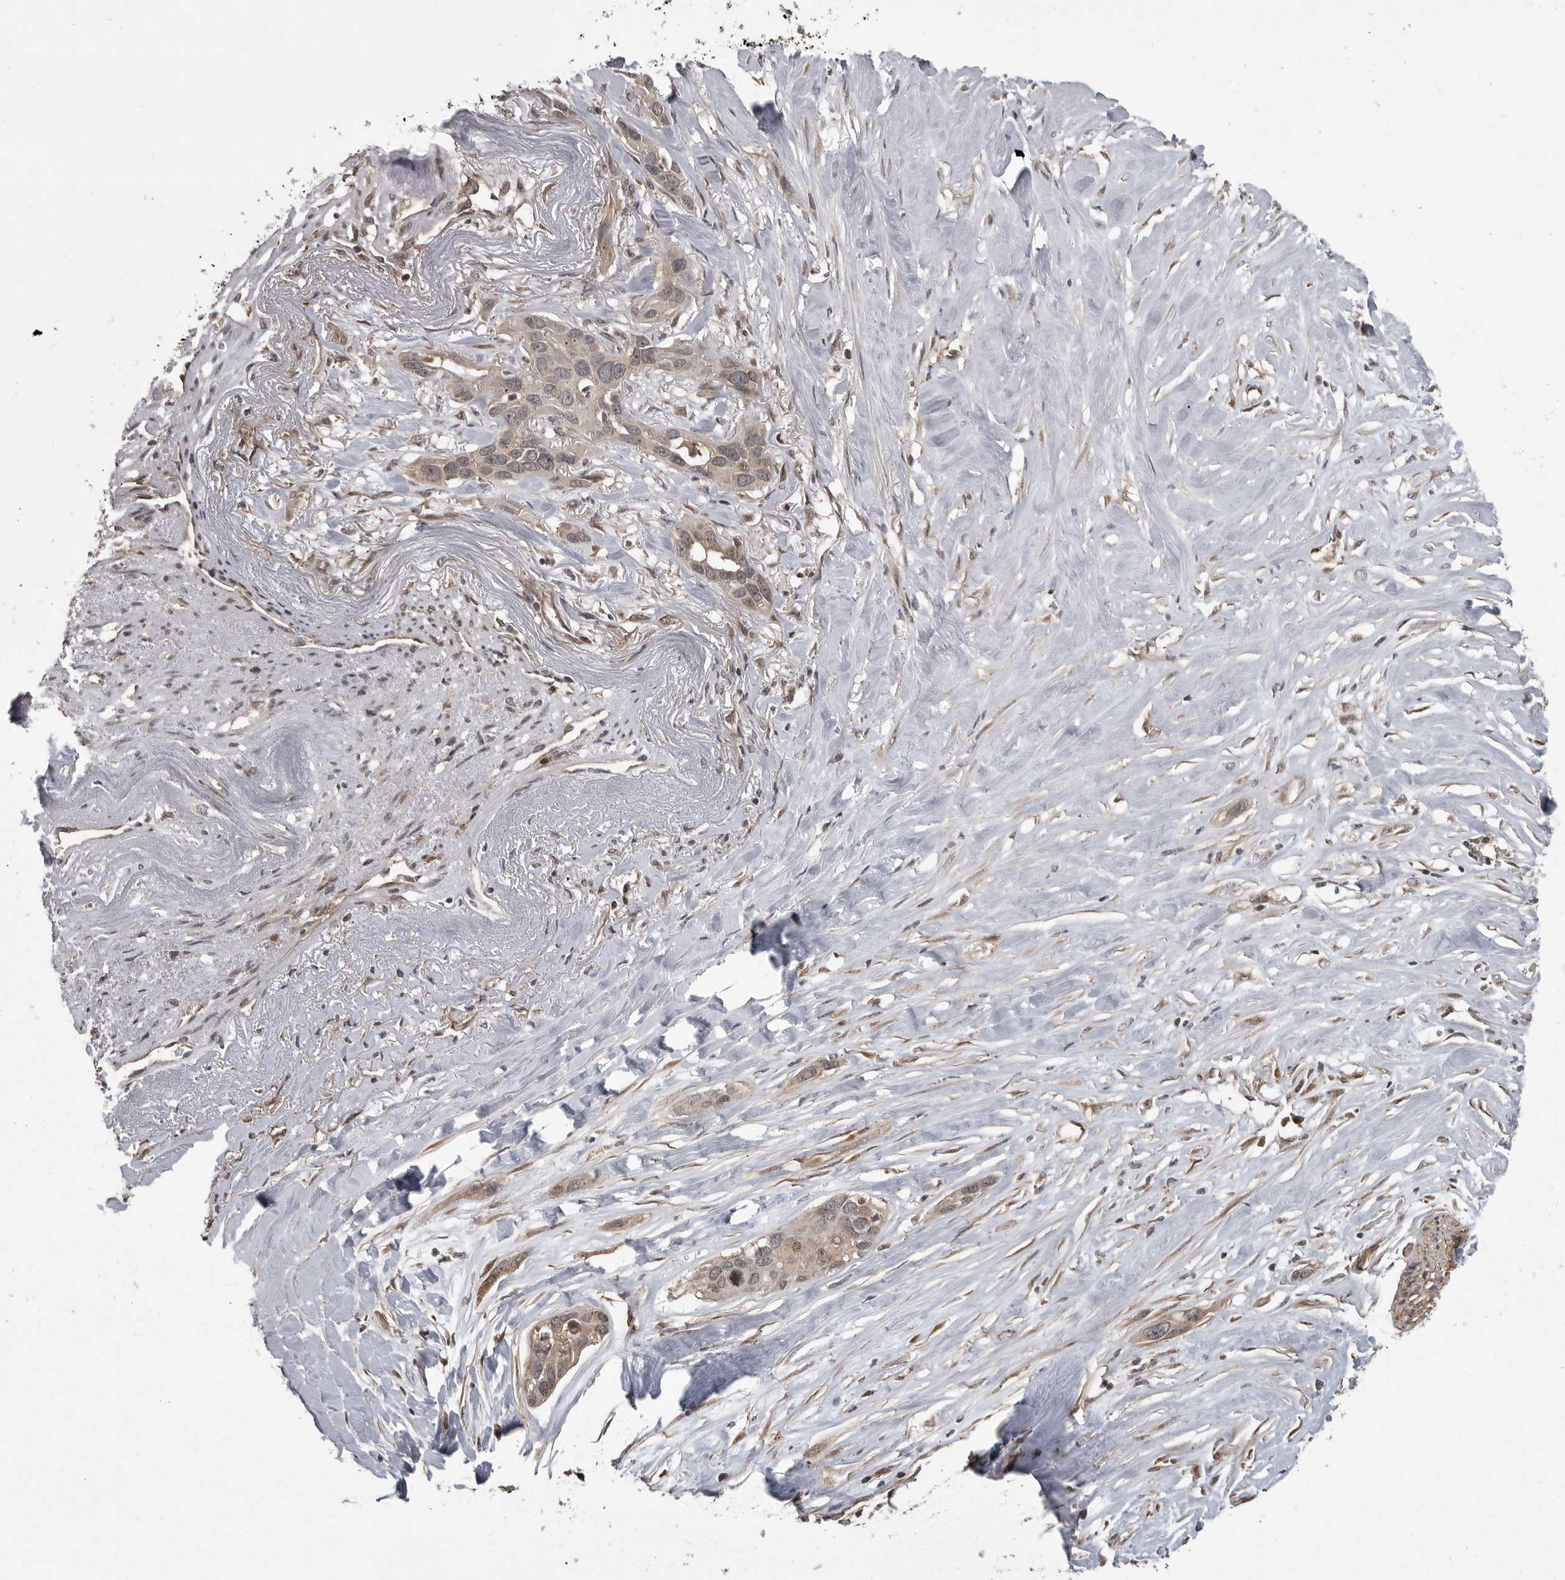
{"staining": {"intensity": "weak", "quantity": "25%-75%", "location": "cytoplasmic/membranous"}, "tissue": "pancreatic cancer", "cell_type": "Tumor cells", "image_type": "cancer", "snomed": [{"axis": "morphology", "description": "Adenocarcinoma, NOS"}, {"axis": "topography", "description": "Pancreas"}], "caption": "Pancreatic adenocarcinoma stained with a brown dye reveals weak cytoplasmic/membranous positive staining in approximately 25%-75% of tumor cells.", "gene": "DNAJC8", "patient": {"sex": "female", "age": 60}}